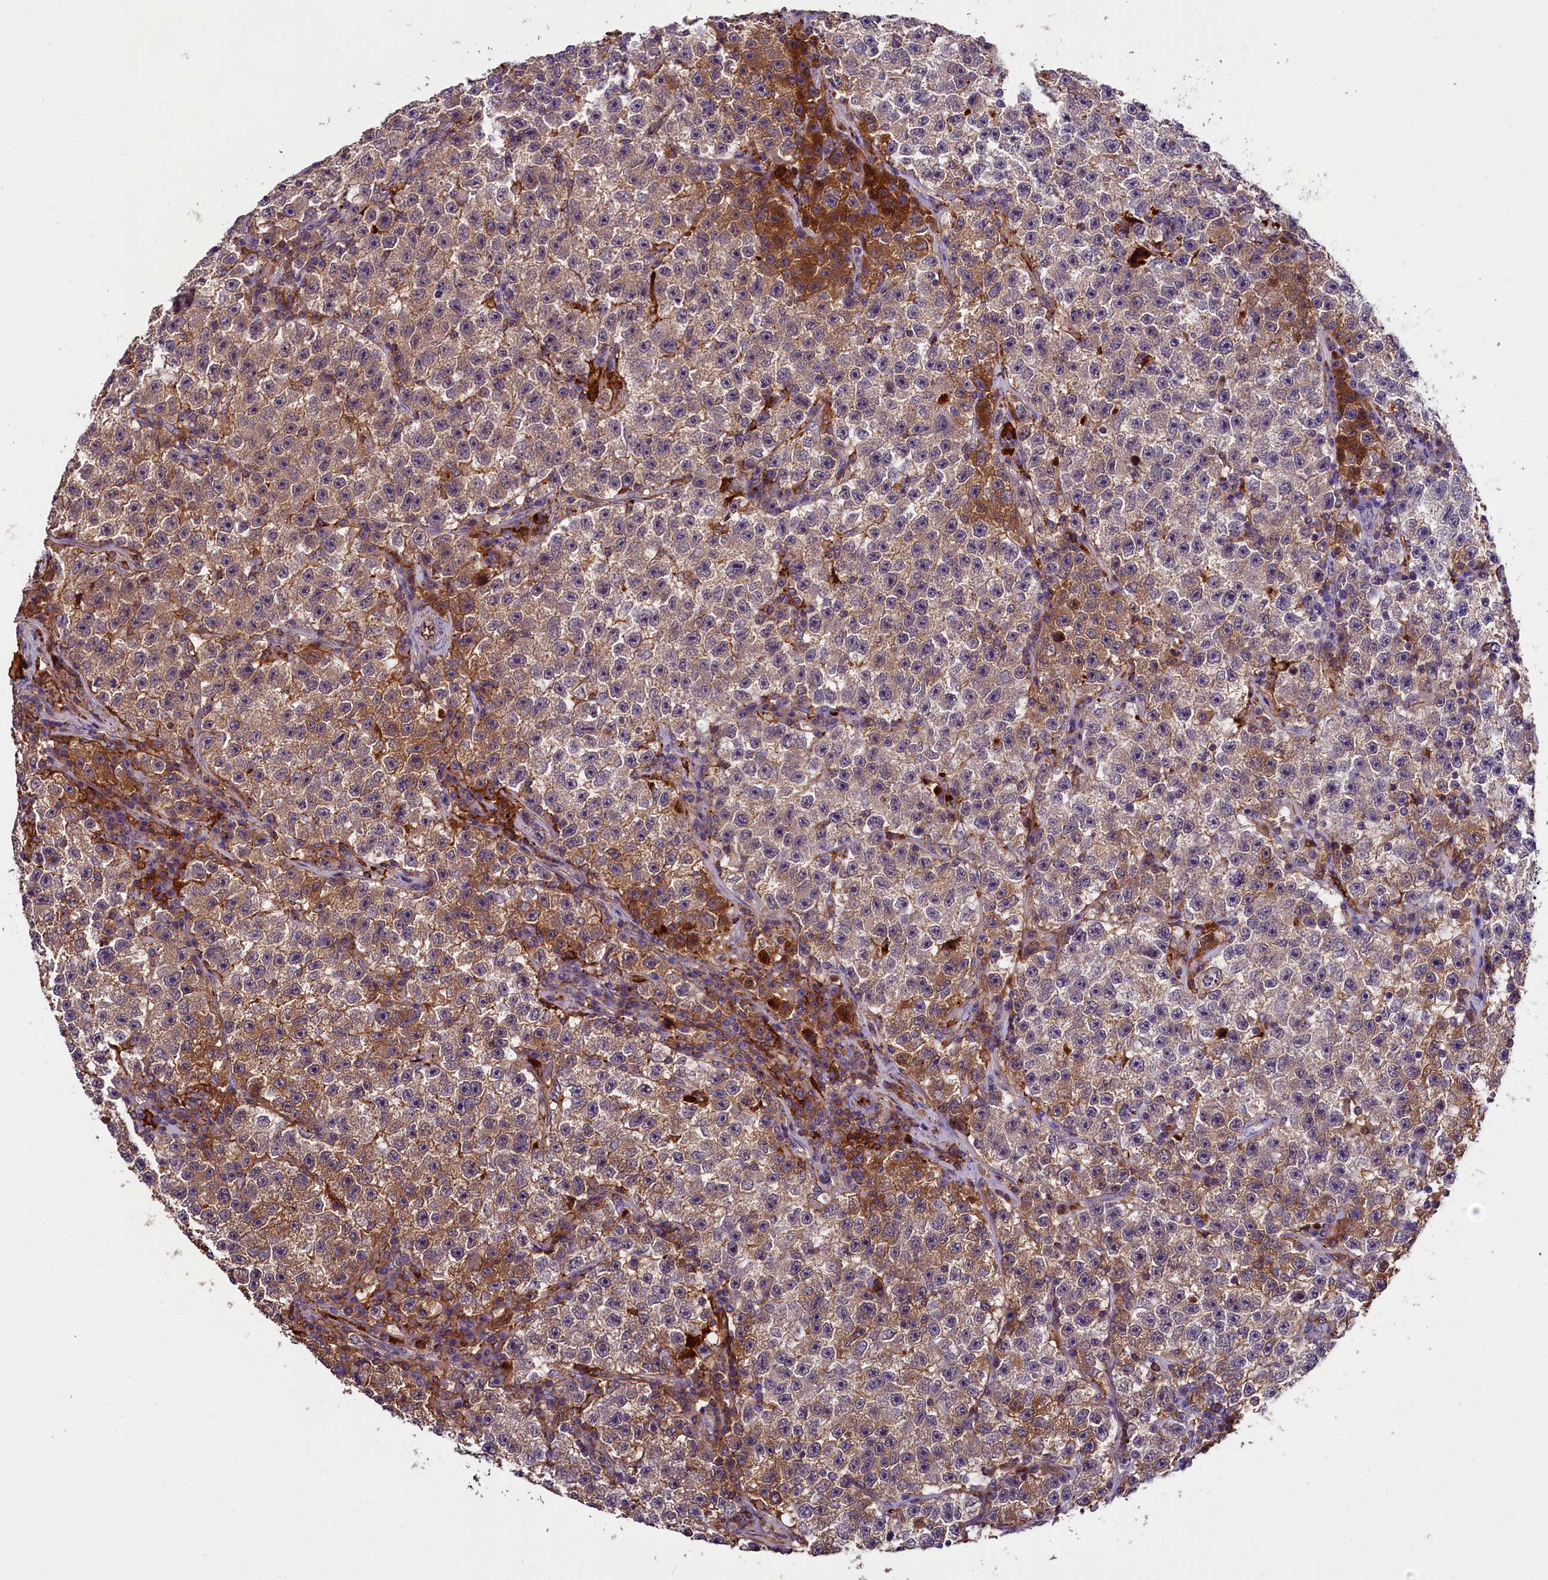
{"staining": {"intensity": "moderate", "quantity": "<25%", "location": "cytoplasmic/membranous"}, "tissue": "testis cancer", "cell_type": "Tumor cells", "image_type": "cancer", "snomed": [{"axis": "morphology", "description": "Seminoma, NOS"}, {"axis": "topography", "description": "Testis"}], "caption": "This image displays testis cancer (seminoma) stained with immunohistochemistry (IHC) to label a protein in brown. The cytoplasmic/membranous of tumor cells show moderate positivity for the protein. Nuclei are counter-stained blue.", "gene": "PHAF1", "patient": {"sex": "male", "age": 22}}